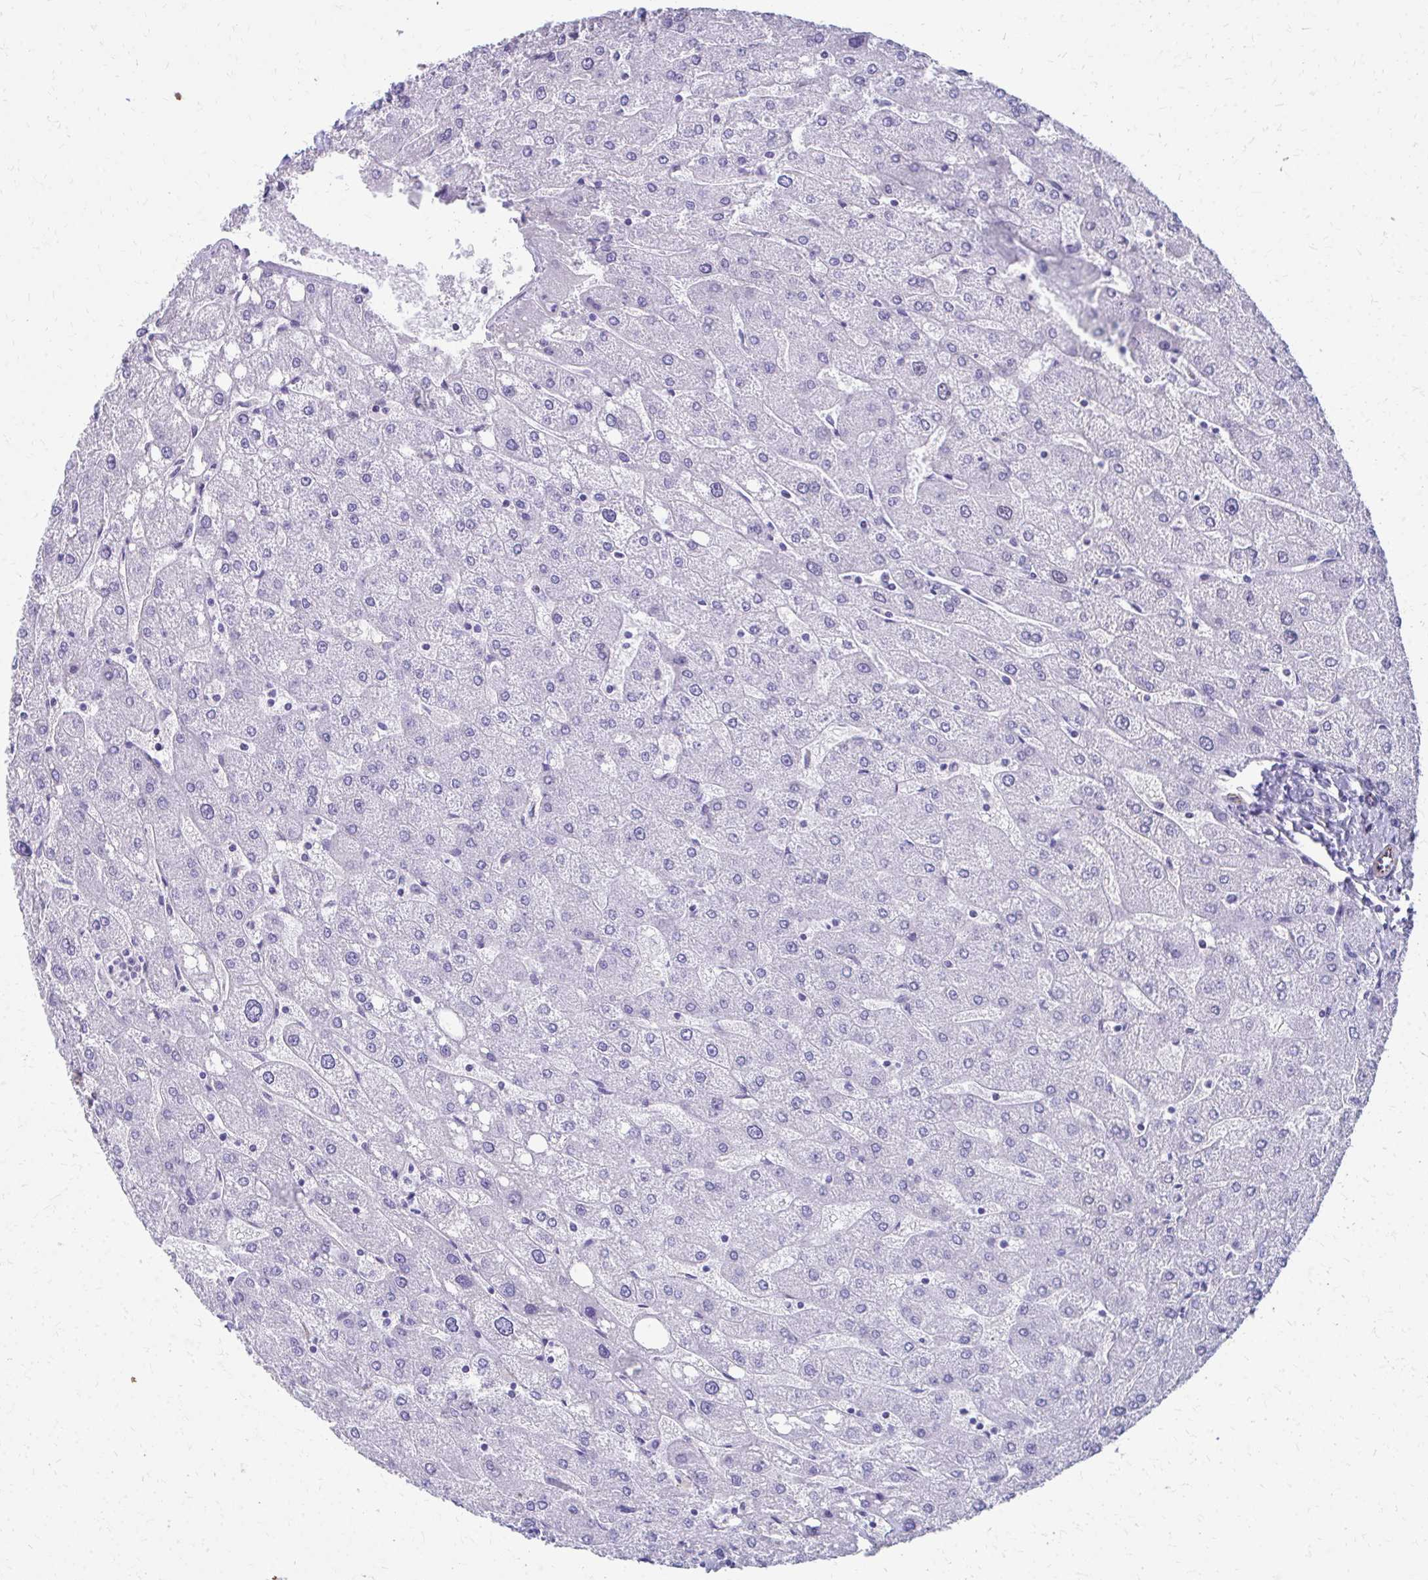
{"staining": {"intensity": "negative", "quantity": "none", "location": "none"}, "tissue": "liver", "cell_type": "Cholangiocytes", "image_type": "normal", "snomed": [{"axis": "morphology", "description": "Normal tissue, NOS"}, {"axis": "topography", "description": "Liver"}], "caption": "Immunohistochemical staining of unremarkable liver demonstrates no significant positivity in cholangiocytes.", "gene": "TRIM6", "patient": {"sex": "male", "age": 67}}